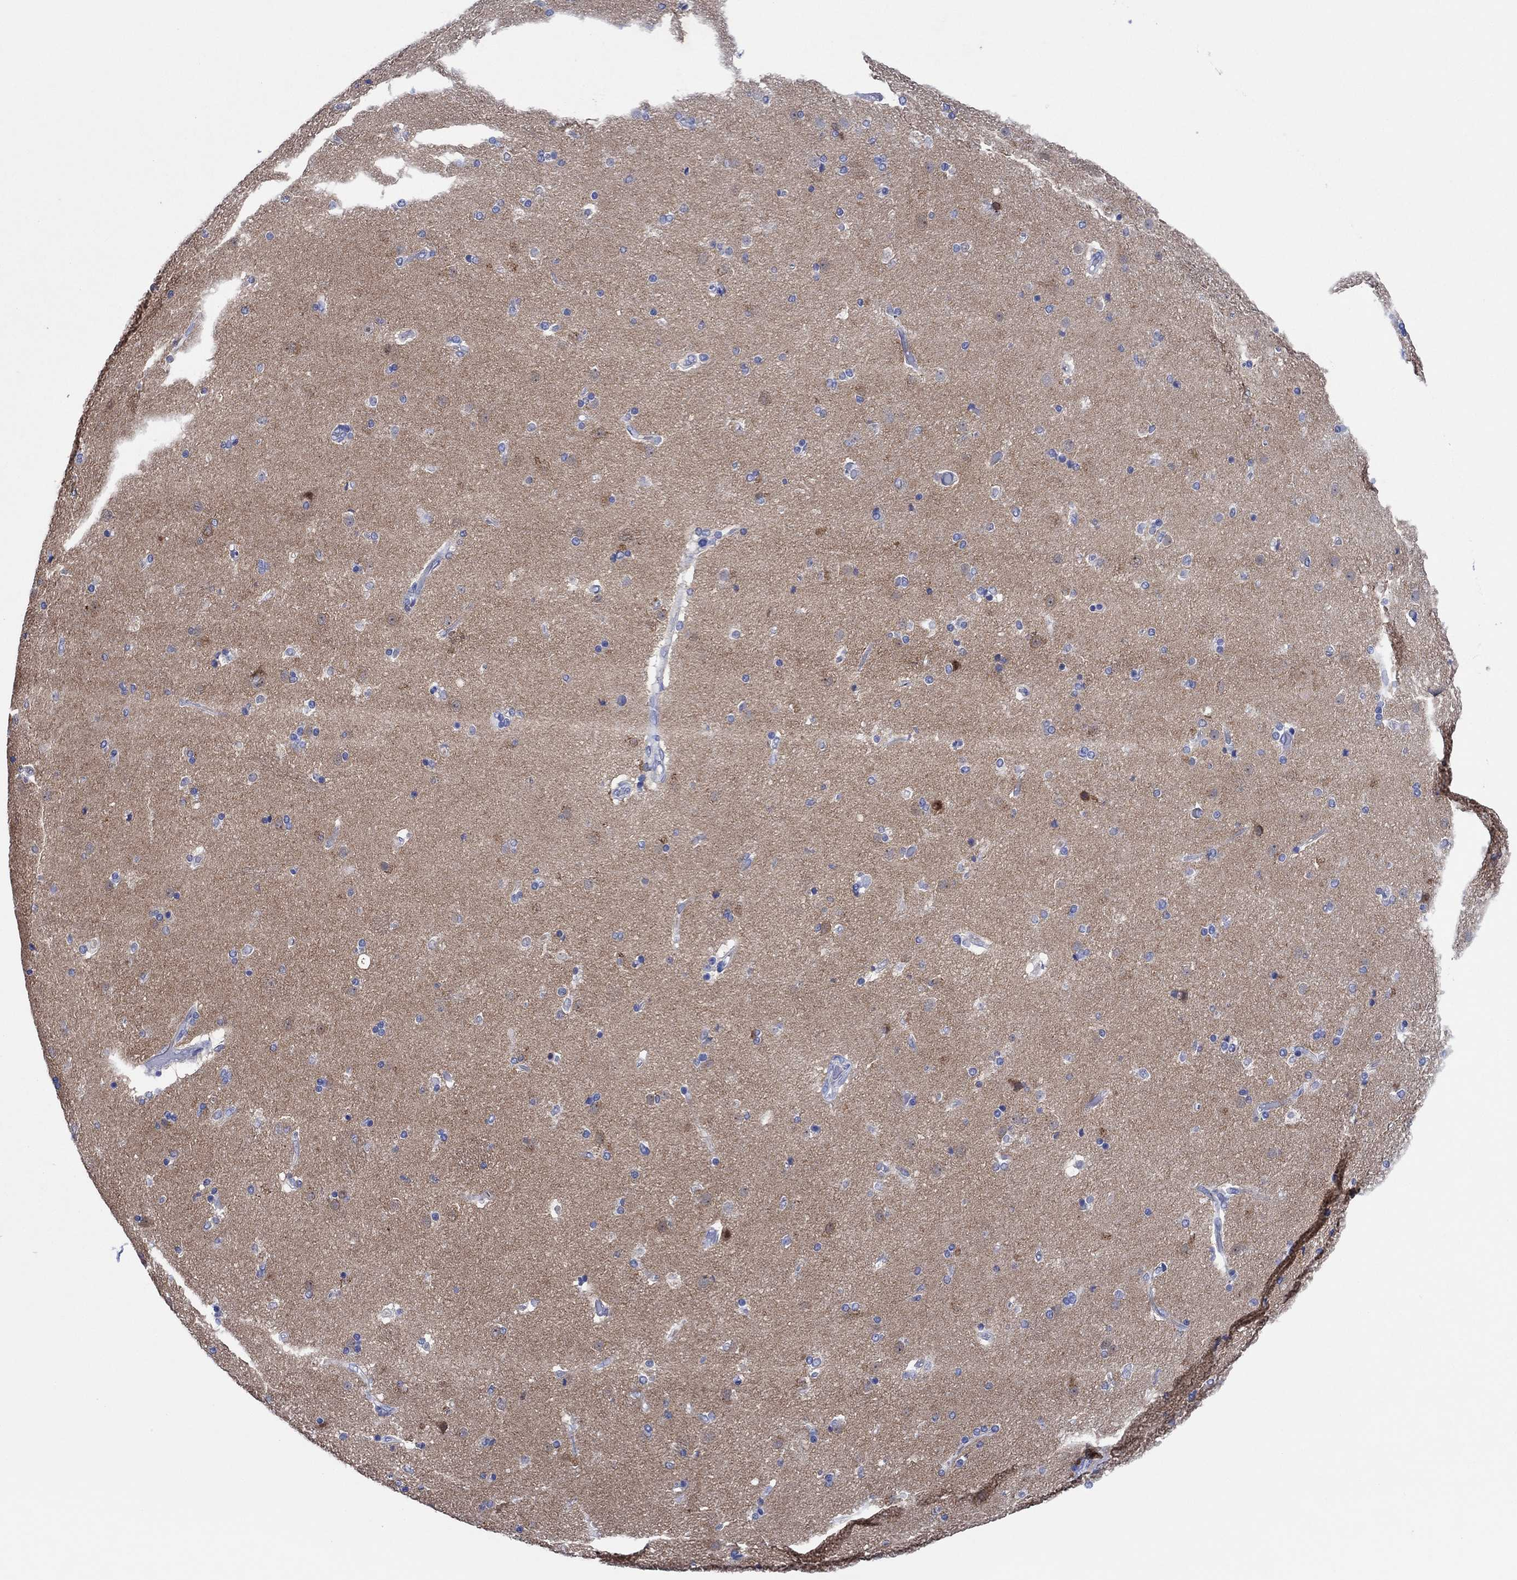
{"staining": {"intensity": "negative", "quantity": "none", "location": "none"}, "tissue": "caudate", "cell_type": "Glial cells", "image_type": "normal", "snomed": [{"axis": "morphology", "description": "Normal tissue, NOS"}, {"axis": "topography", "description": "Lateral ventricle wall"}], "caption": "IHC of normal human caudate demonstrates no positivity in glial cells. Brightfield microscopy of IHC stained with DAB (3,3'-diaminobenzidine) (brown) and hematoxylin (blue), captured at high magnification.", "gene": "CPNE6", "patient": {"sex": "male", "age": 54}}